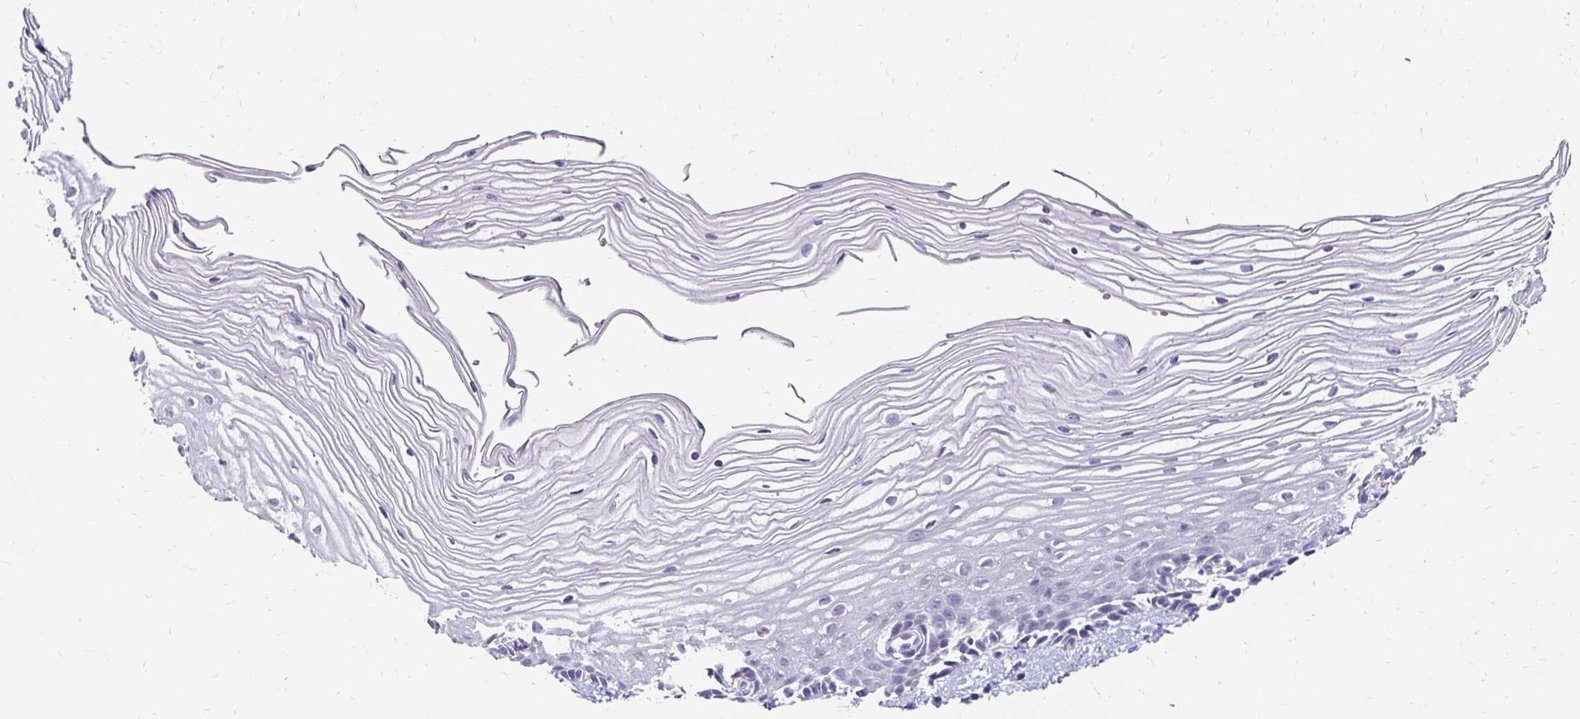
{"staining": {"intensity": "negative", "quantity": "none", "location": "none"}, "tissue": "cervix", "cell_type": "Squamous epithelial cells", "image_type": "normal", "snomed": [{"axis": "morphology", "description": "Normal tissue, NOS"}, {"axis": "topography", "description": "Cervix"}], "caption": "Normal cervix was stained to show a protein in brown. There is no significant expression in squamous epithelial cells. (Immunohistochemistry, brightfield microscopy, high magnification).", "gene": "GK2", "patient": {"sex": "female", "age": 40}}